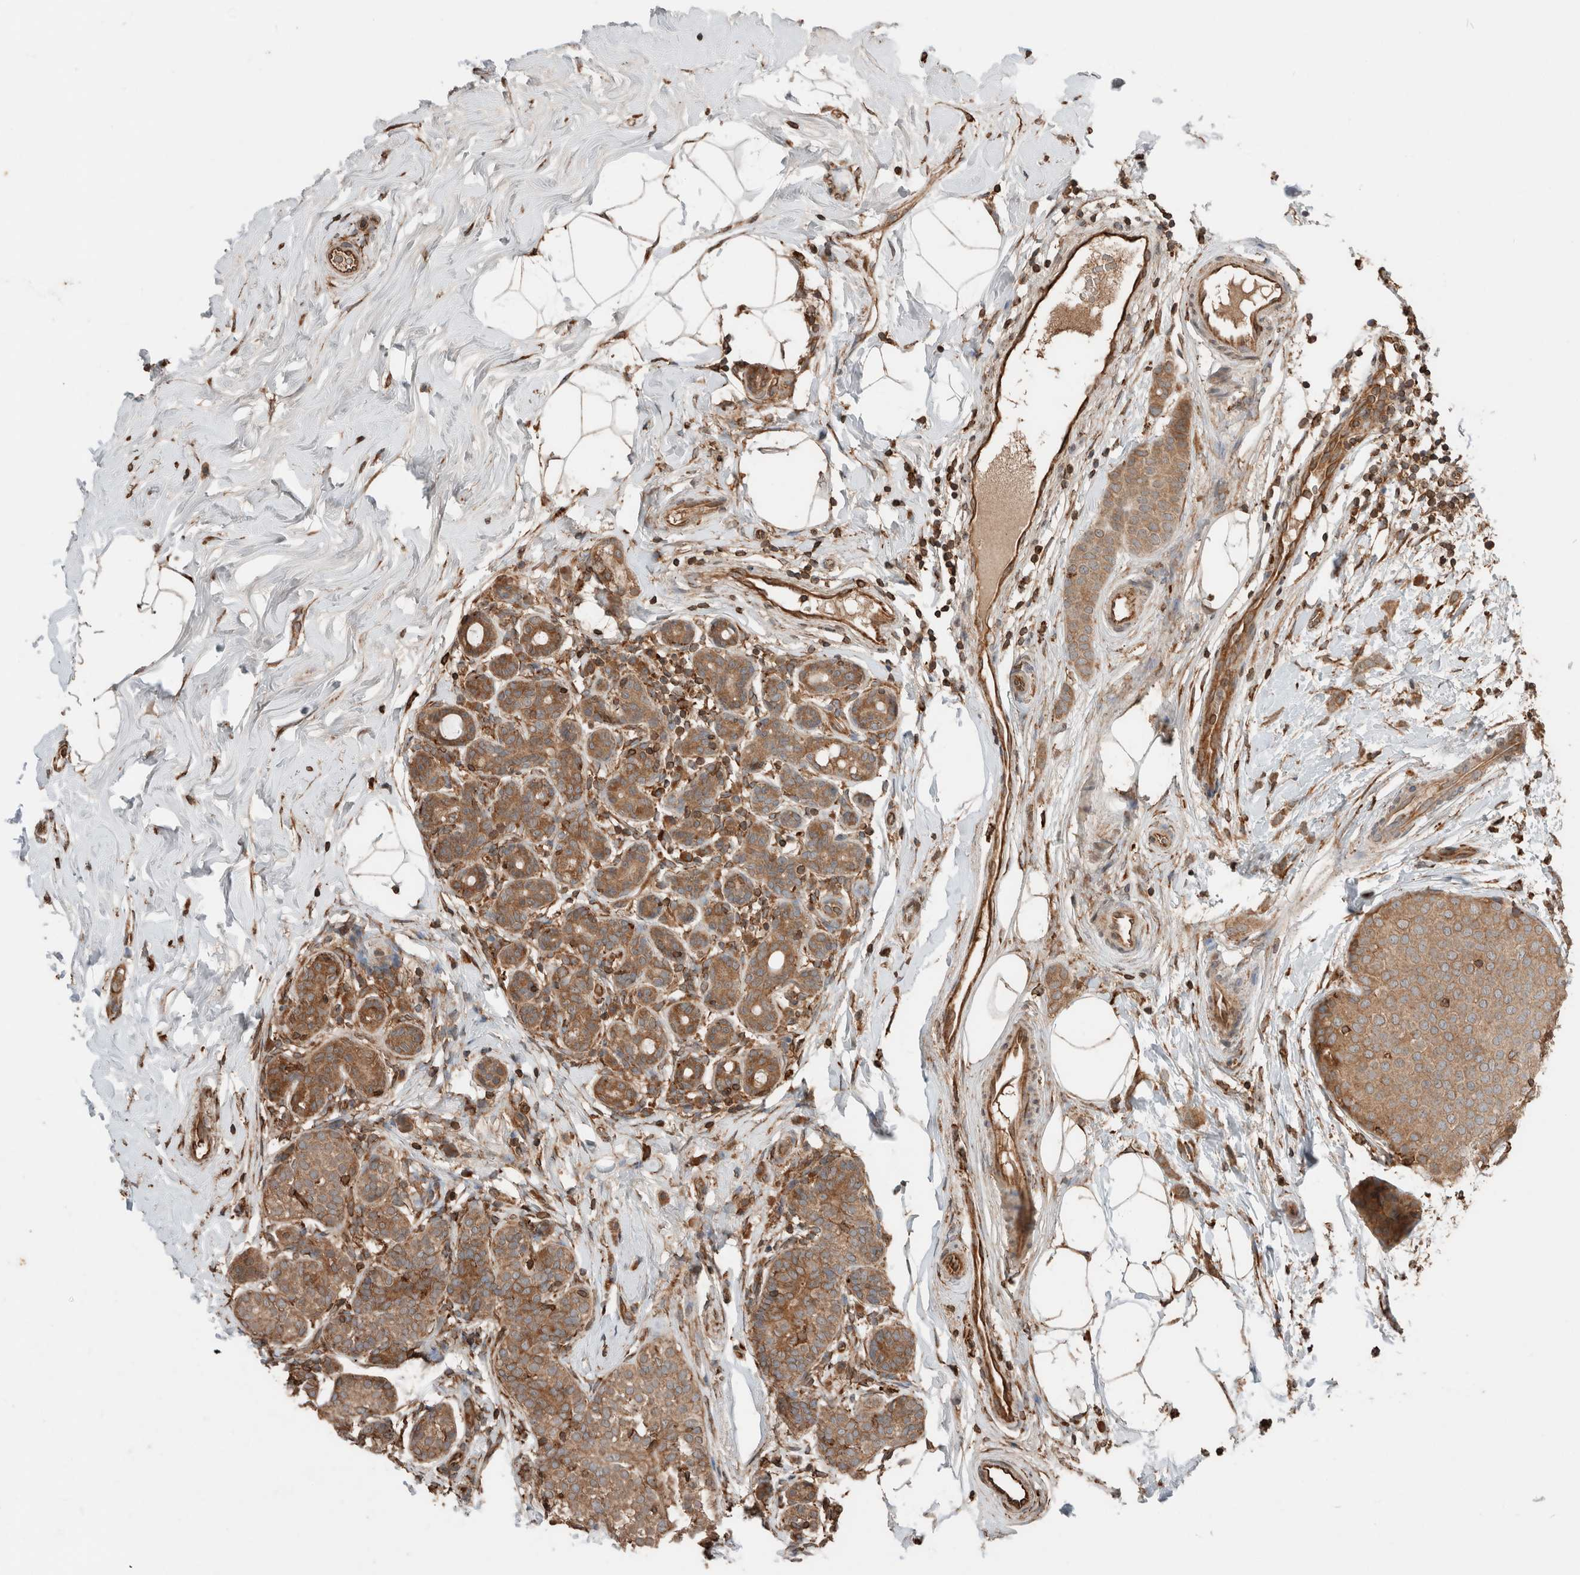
{"staining": {"intensity": "moderate", "quantity": ">75%", "location": "cytoplasmic/membranous"}, "tissue": "breast cancer", "cell_type": "Tumor cells", "image_type": "cancer", "snomed": [{"axis": "morphology", "description": "Lobular carcinoma, in situ"}, {"axis": "morphology", "description": "Lobular carcinoma"}, {"axis": "topography", "description": "Breast"}], "caption": "A brown stain labels moderate cytoplasmic/membranous staining of a protein in human breast cancer tumor cells.", "gene": "ERAP2", "patient": {"sex": "female", "age": 41}}